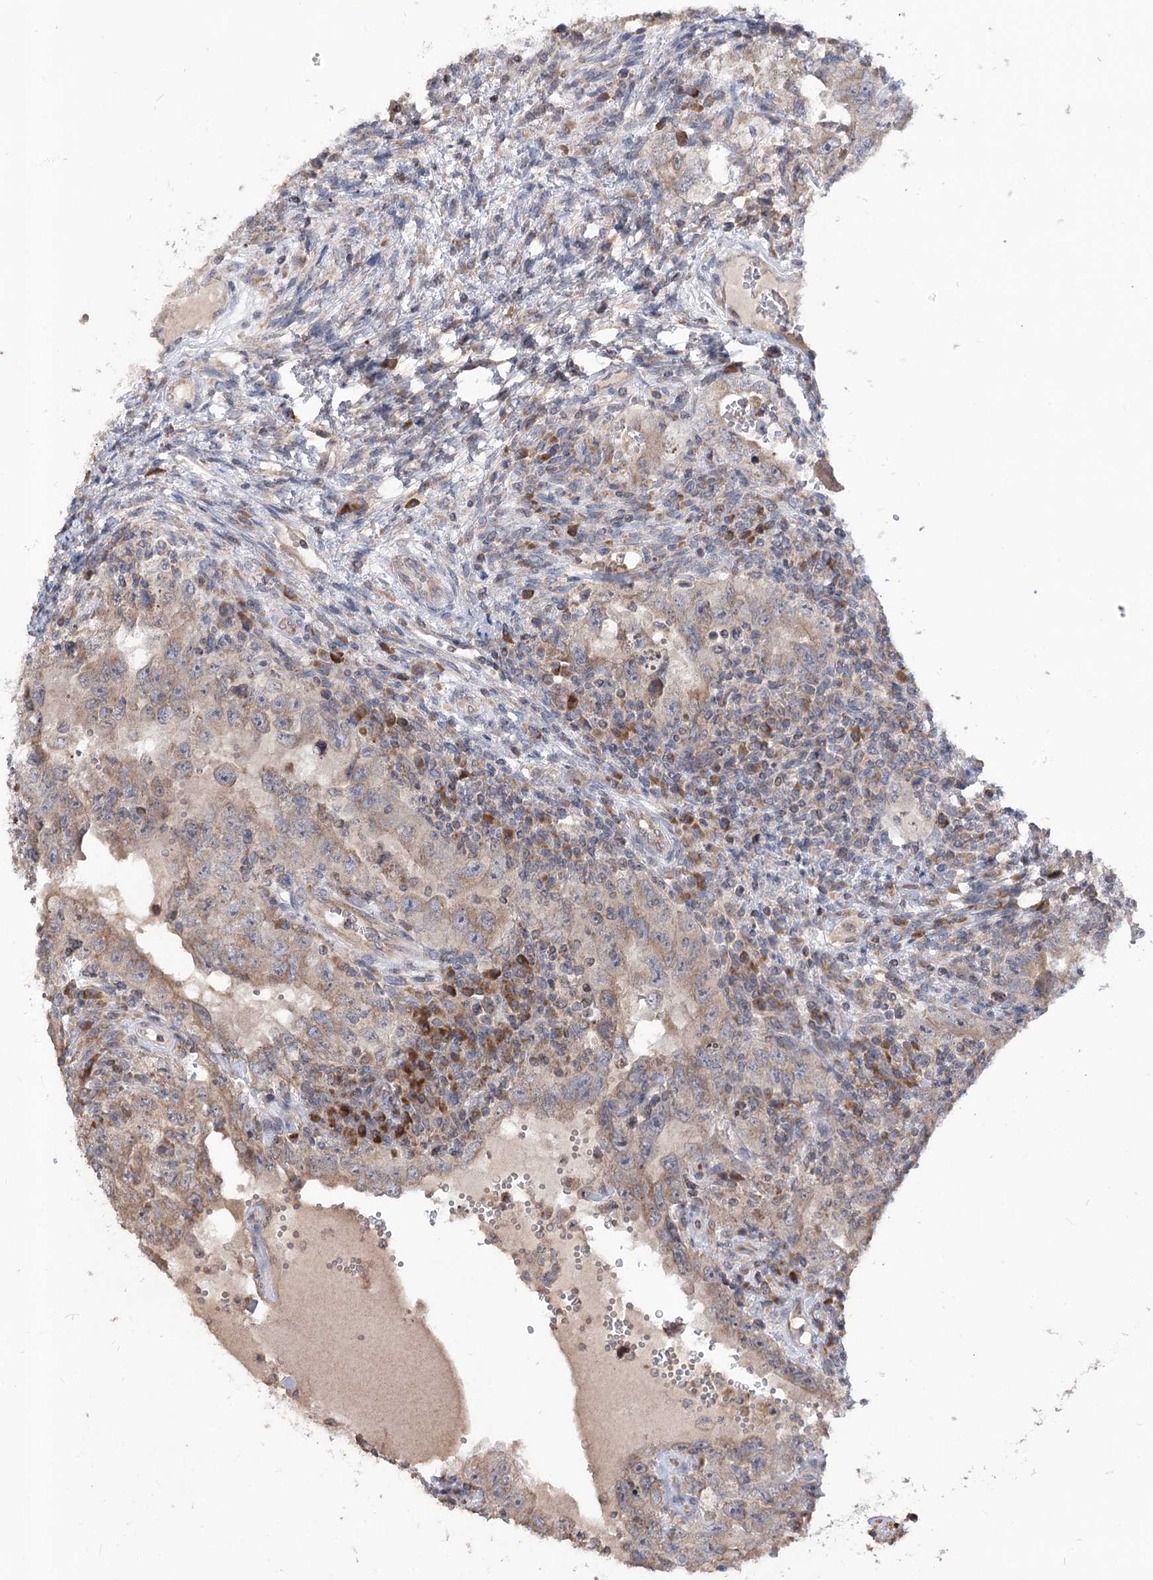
{"staining": {"intensity": "weak", "quantity": "25%-75%", "location": "cytoplasmic/membranous"}, "tissue": "testis cancer", "cell_type": "Tumor cells", "image_type": "cancer", "snomed": [{"axis": "morphology", "description": "Carcinoma, Embryonal, NOS"}, {"axis": "topography", "description": "Testis"}], "caption": "A brown stain highlights weak cytoplasmic/membranous staining of a protein in human testis cancer (embryonal carcinoma) tumor cells.", "gene": "STT3B", "patient": {"sex": "male", "age": 26}}